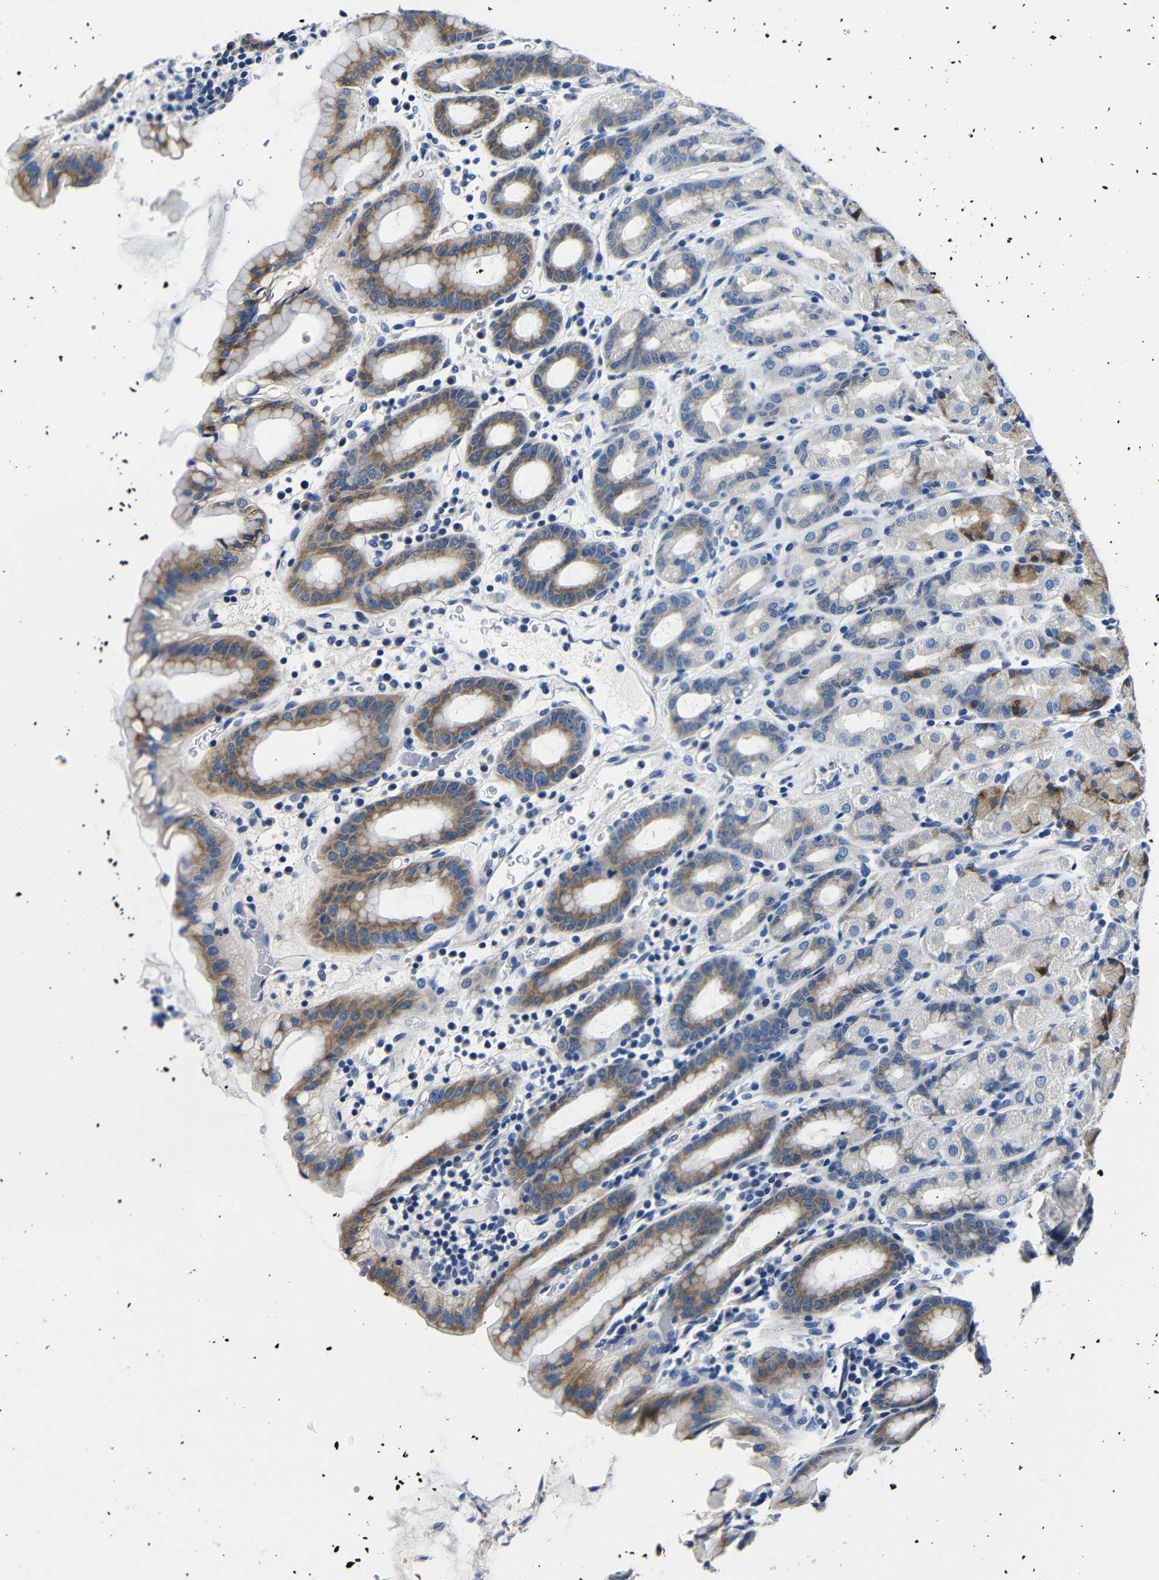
{"staining": {"intensity": "moderate", "quantity": "<25%", "location": "cytoplasmic/membranous"}, "tissue": "stomach", "cell_type": "Glandular cells", "image_type": "normal", "snomed": [{"axis": "morphology", "description": "Normal tissue, NOS"}, {"axis": "topography", "description": "Stomach, upper"}], "caption": "Immunohistochemistry image of normal stomach: stomach stained using immunohistochemistry demonstrates low levels of moderate protein expression localized specifically in the cytoplasmic/membranous of glandular cells, appearing as a cytoplasmic/membranous brown color.", "gene": "TNFAIP1", "patient": {"sex": "male", "age": 68}}